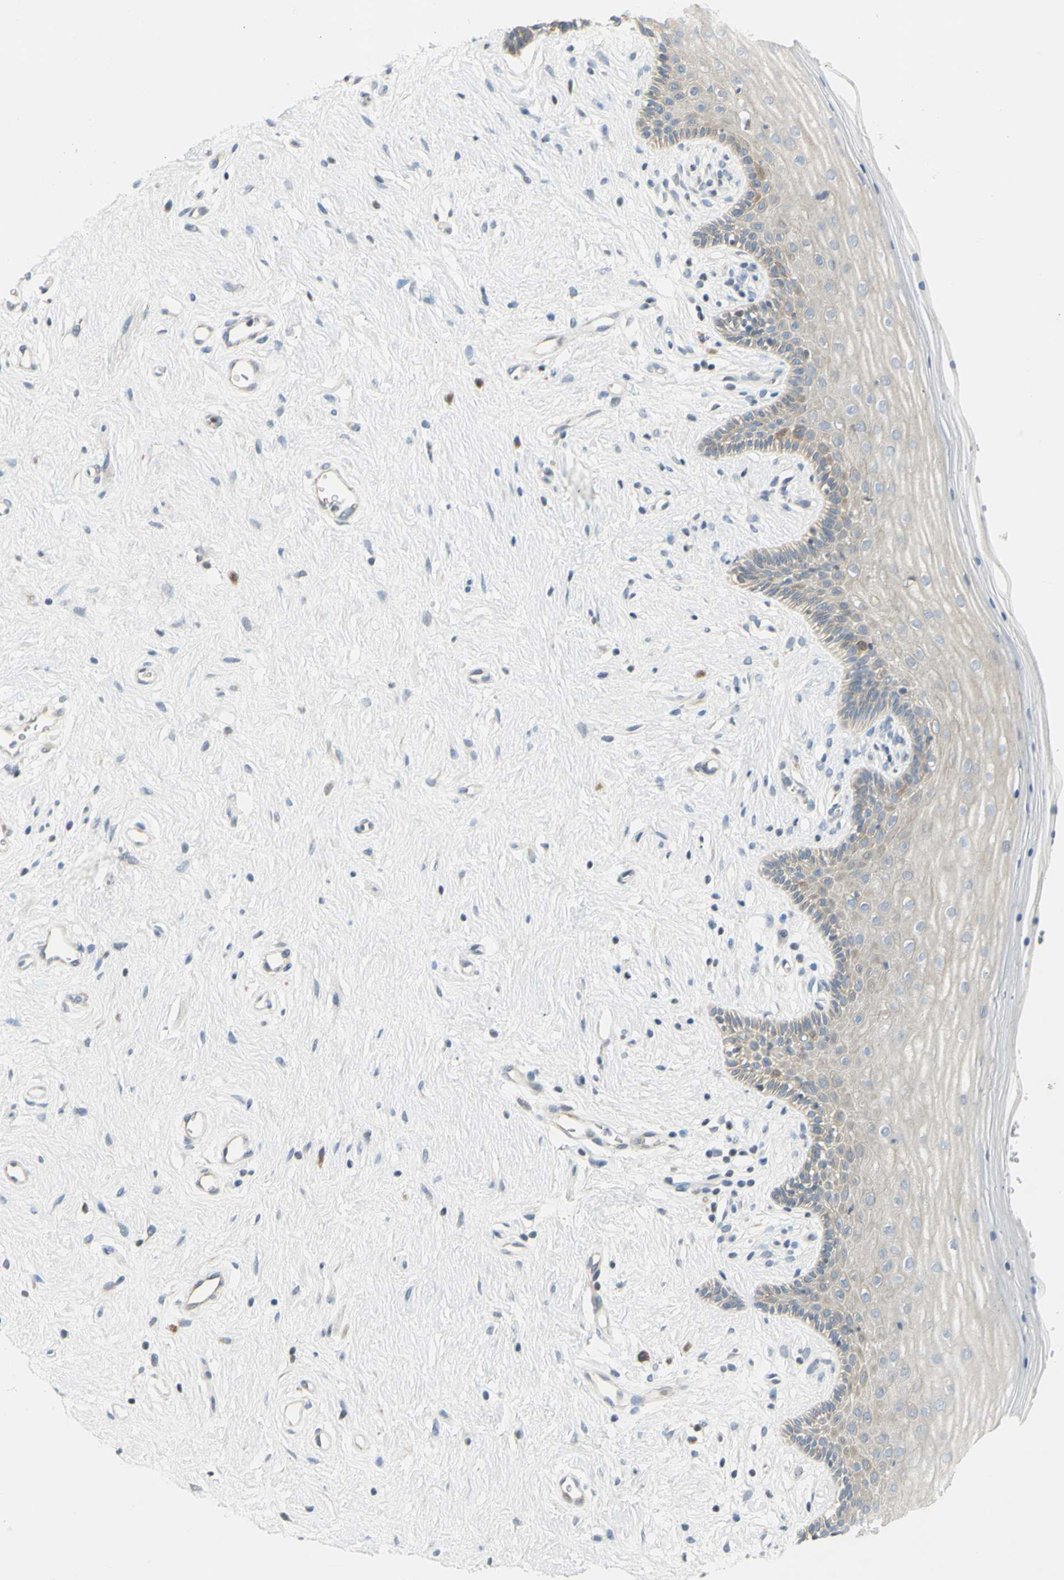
{"staining": {"intensity": "weak", "quantity": "<25%", "location": "cytoplasmic/membranous"}, "tissue": "vagina", "cell_type": "Squamous epithelial cells", "image_type": "normal", "snomed": [{"axis": "morphology", "description": "Normal tissue, NOS"}, {"axis": "topography", "description": "Vagina"}], "caption": "High magnification brightfield microscopy of normal vagina stained with DAB (3,3'-diaminobenzidine) (brown) and counterstained with hematoxylin (blue): squamous epithelial cells show no significant staining.", "gene": "CCNB2", "patient": {"sex": "female", "age": 44}}